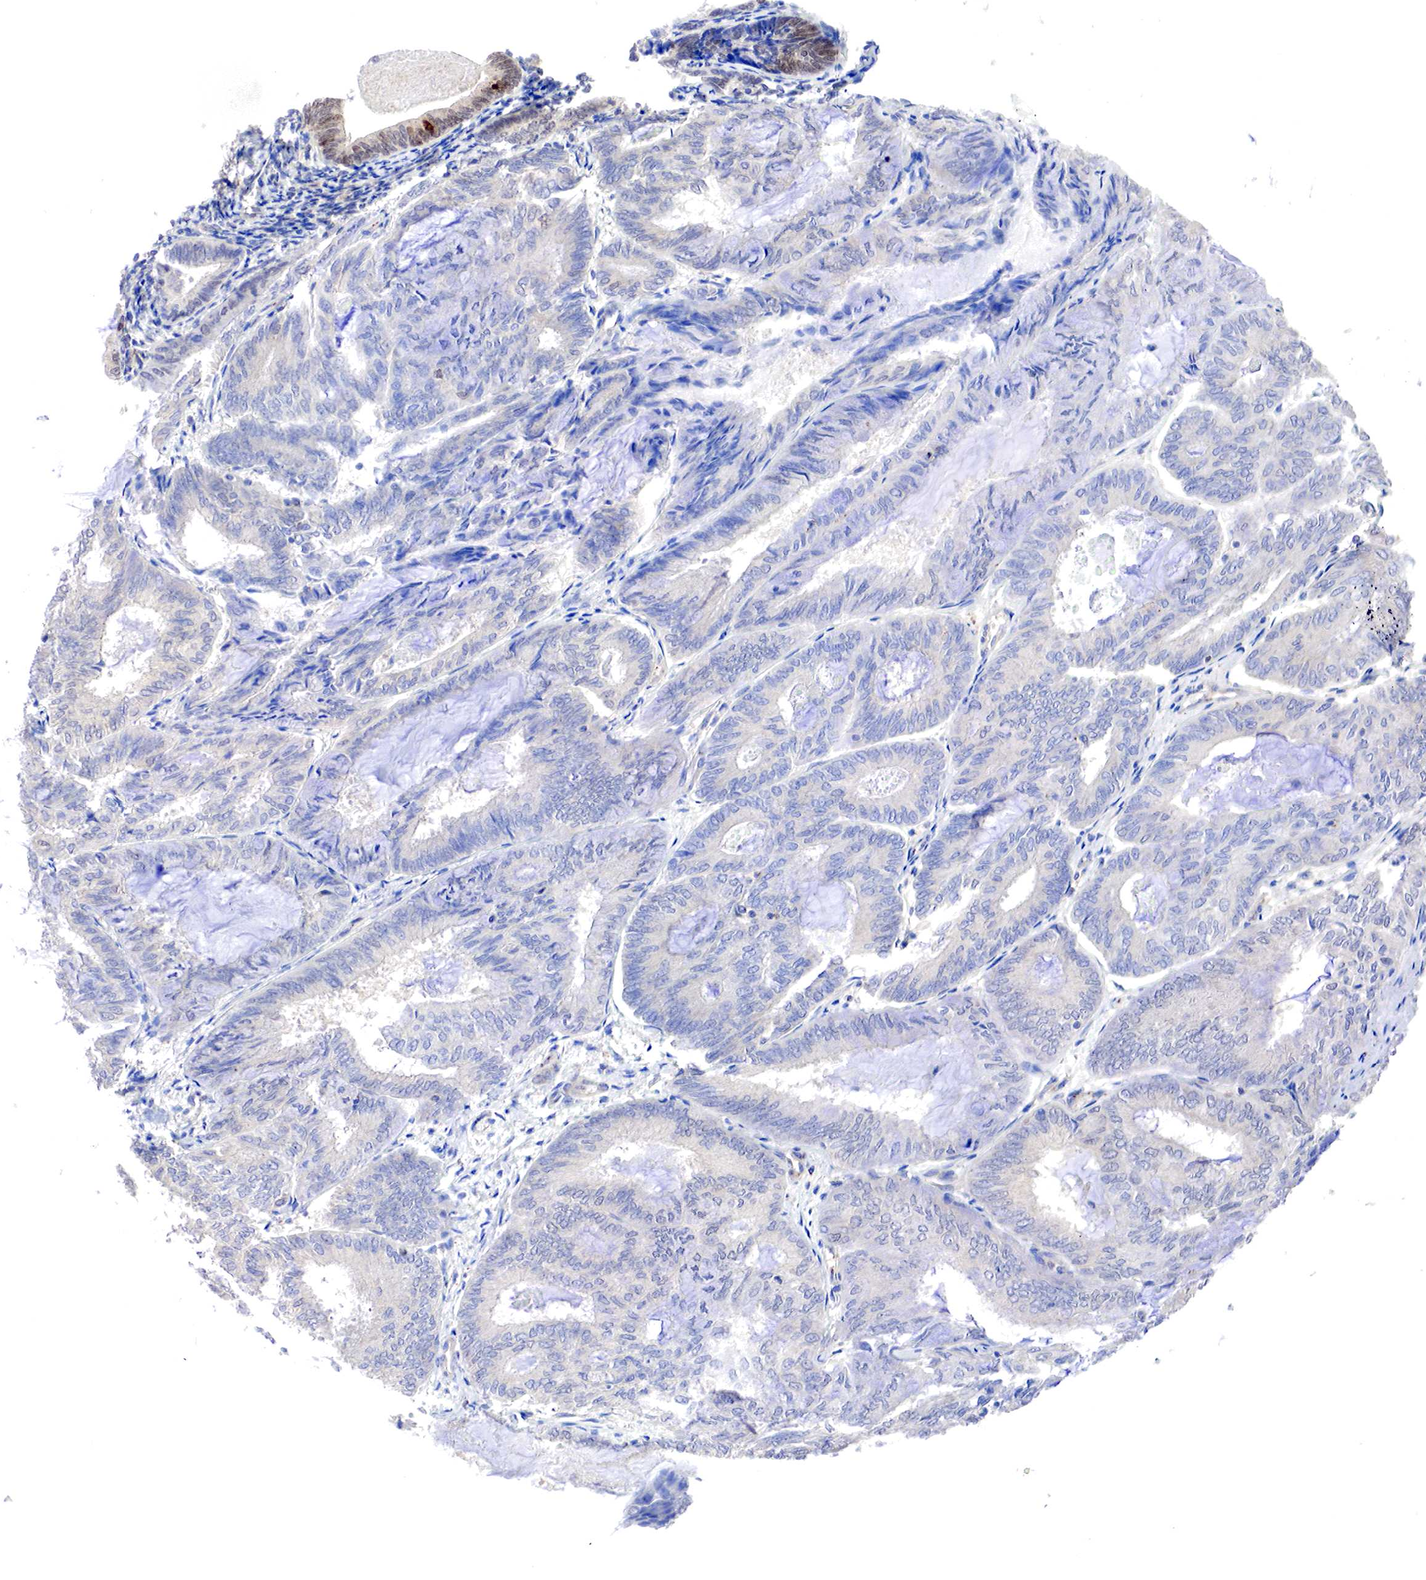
{"staining": {"intensity": "weak", "quantity": "<25%", "location": "cytoplasmic/membranous"}, "tissue": "endometrial cancer", "cell_type": "Tumor cells", "image_type": "cancer", "snomed": [{"axis": "morphology", "description": "Adenocarcinoma, NOS"}, {"axis": "topography", "description": "Endometrium"}], "caption": "Immunohistochemistry of human endometrial adenocarcinoma shows no positivity in tumor cells.", "gene": "PABIR2", "patient": {"sex": "female", "age": 59}}